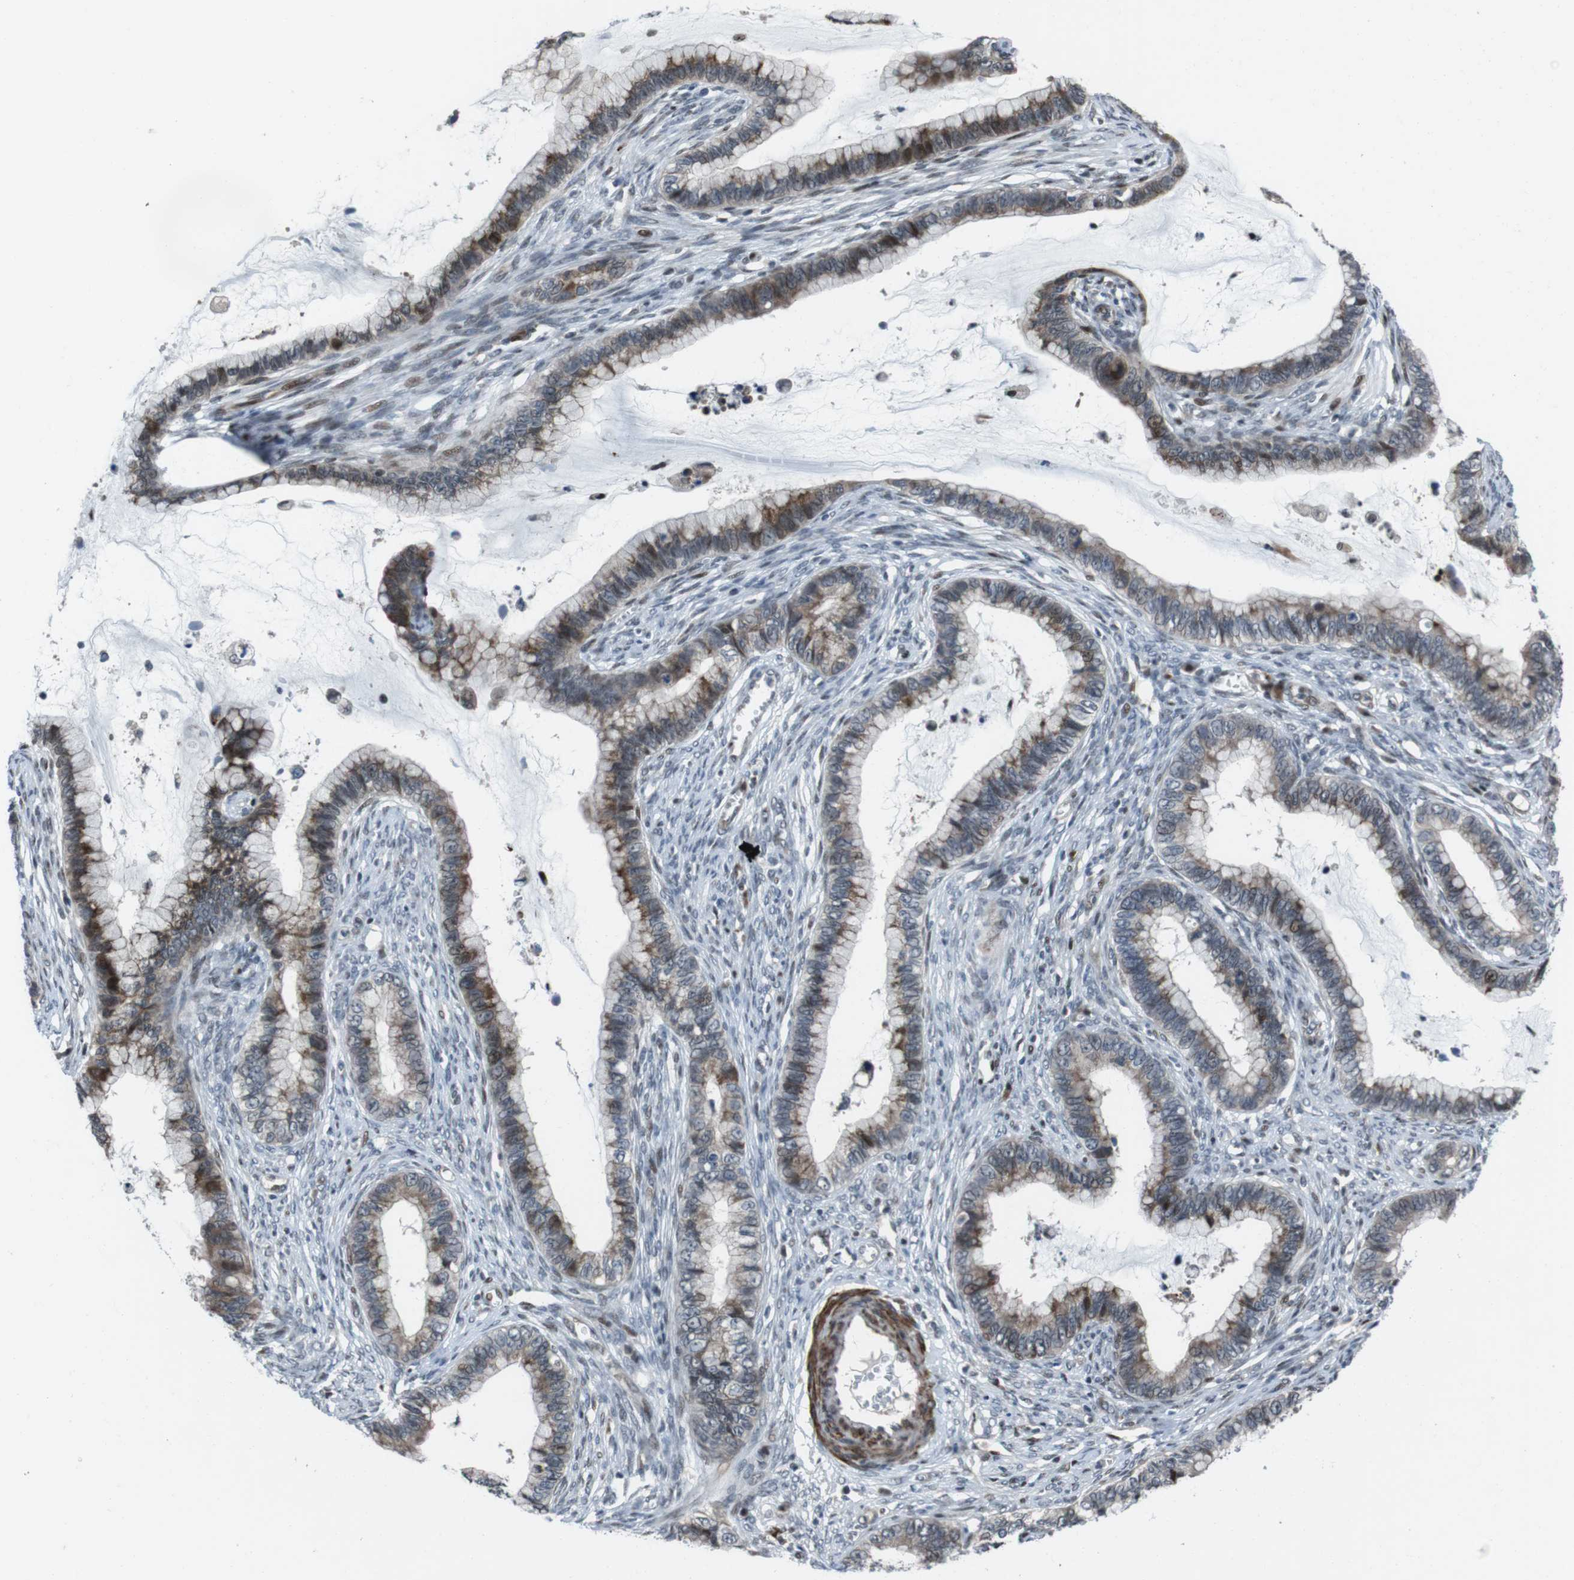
{"staining": {"intensity": "moderate", "quantity": "25%-75%", "location": "cytoplasmic/membranous,nuclear"}, "tissue": "cervical cancer", "cell_type": "Tumor cells", "image_type": "cancer", "snomed": [{"axis": "morphology", "description": "Adenocarcinoma, NOS"}, {"axis": "topography", "description": "Cervix"}], "caption": "Human adenocarcinoma (cervical) stained with a protein marker displays moderate staining in tumor cells.", "gene": "PBRM1", "patient": {"sex": "female", "age": 44}}